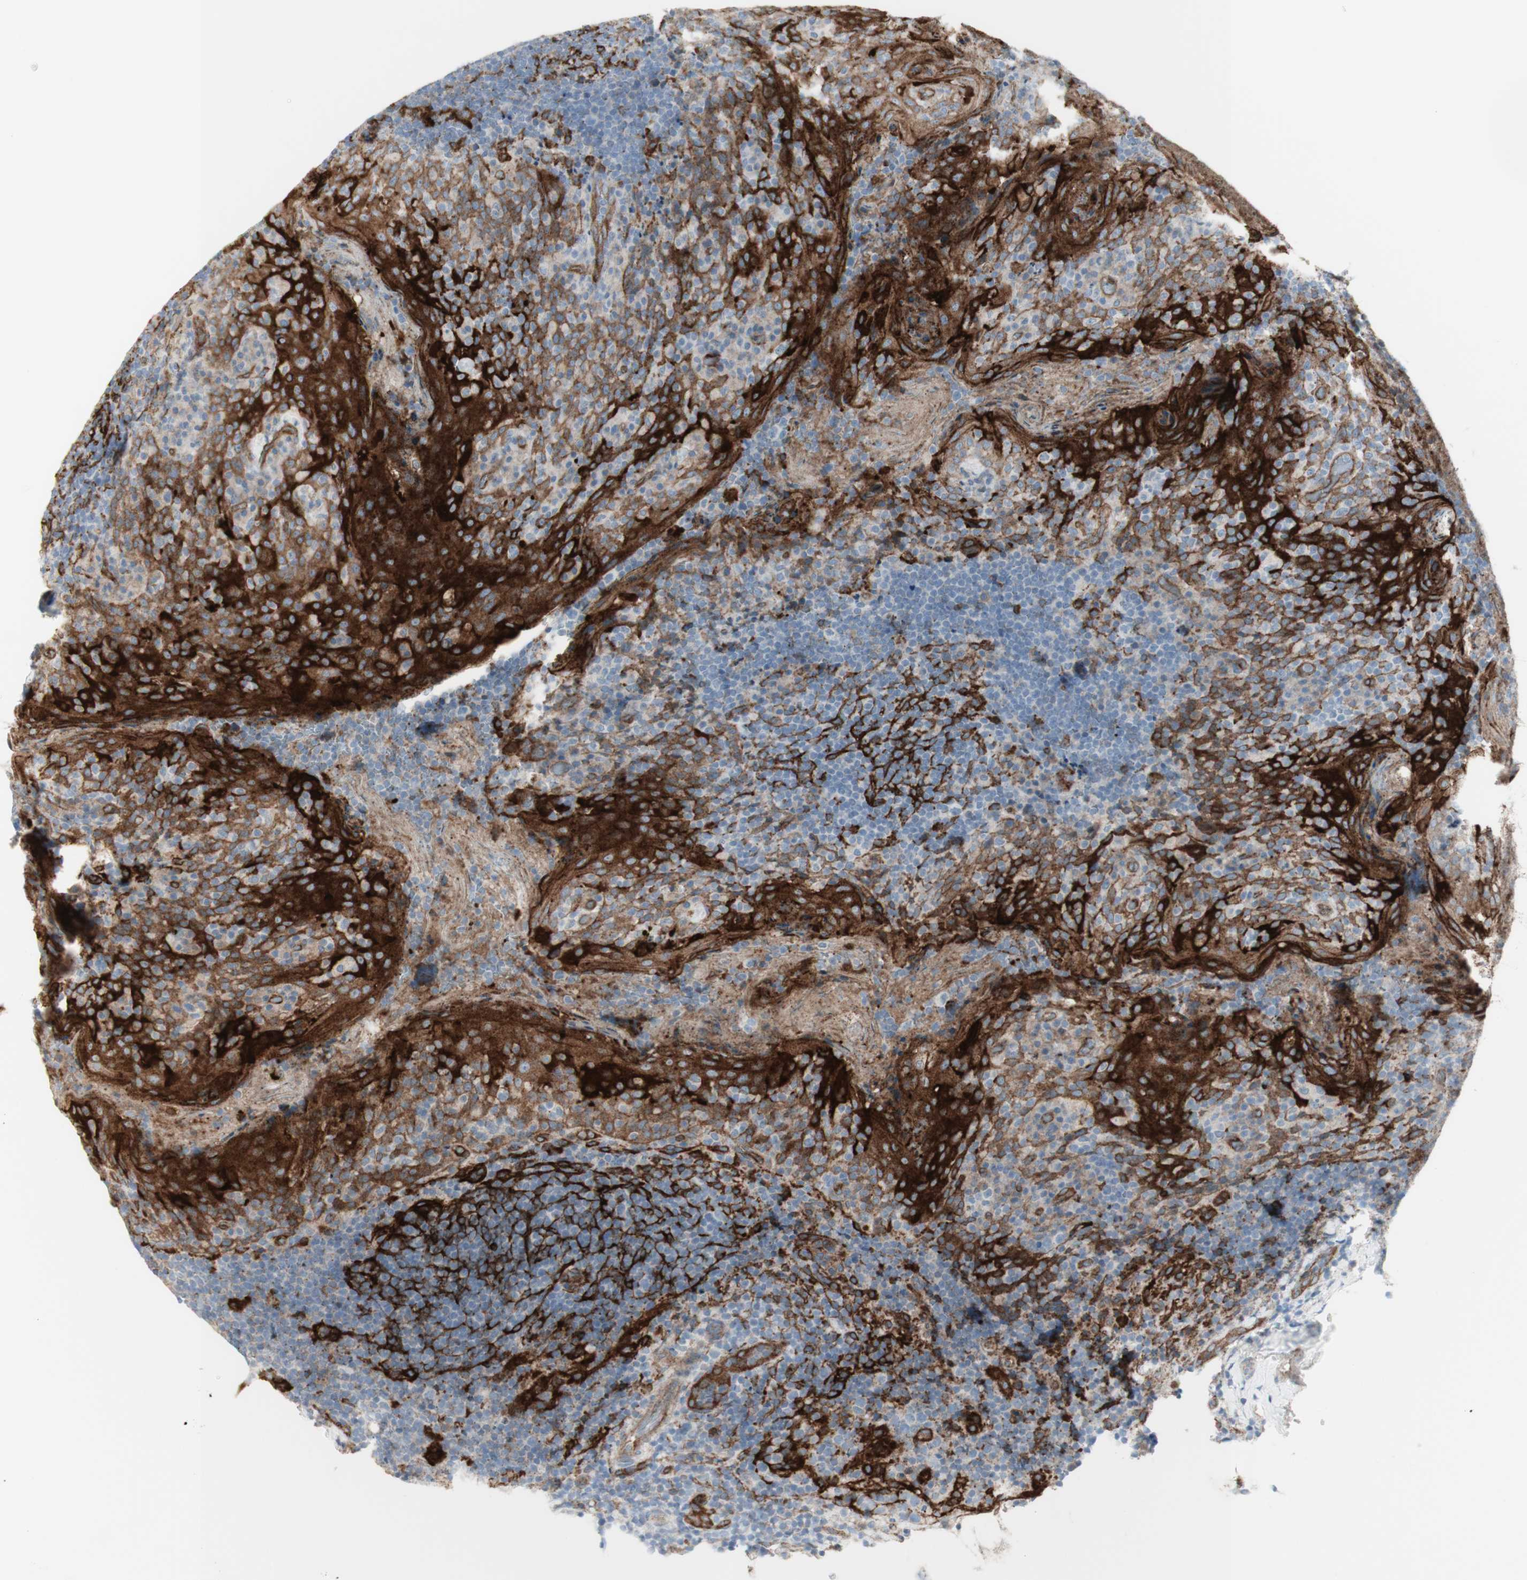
{"staining": {"intensity": "moderate", "quantity": "25%-75%", "location": "cytoplasmic/membranous"}, "tissue": "tonsil", "cell_type": "Germinal center cells", "image_type": "normal", "snomed": [{"axis": "morphology", "description": "Normal tissue, NOS"}, {"axis": "topography", "description": "Tonsil"}], "caption": "Immunohistochemical staining of benign human tonsil reveals medium levels of moderate cytoplasmic/membranous staining in approximately 25%-75% of germinal center cells.", "gene": "MYO6", "patient": {"sex": "male", "age": 17}}